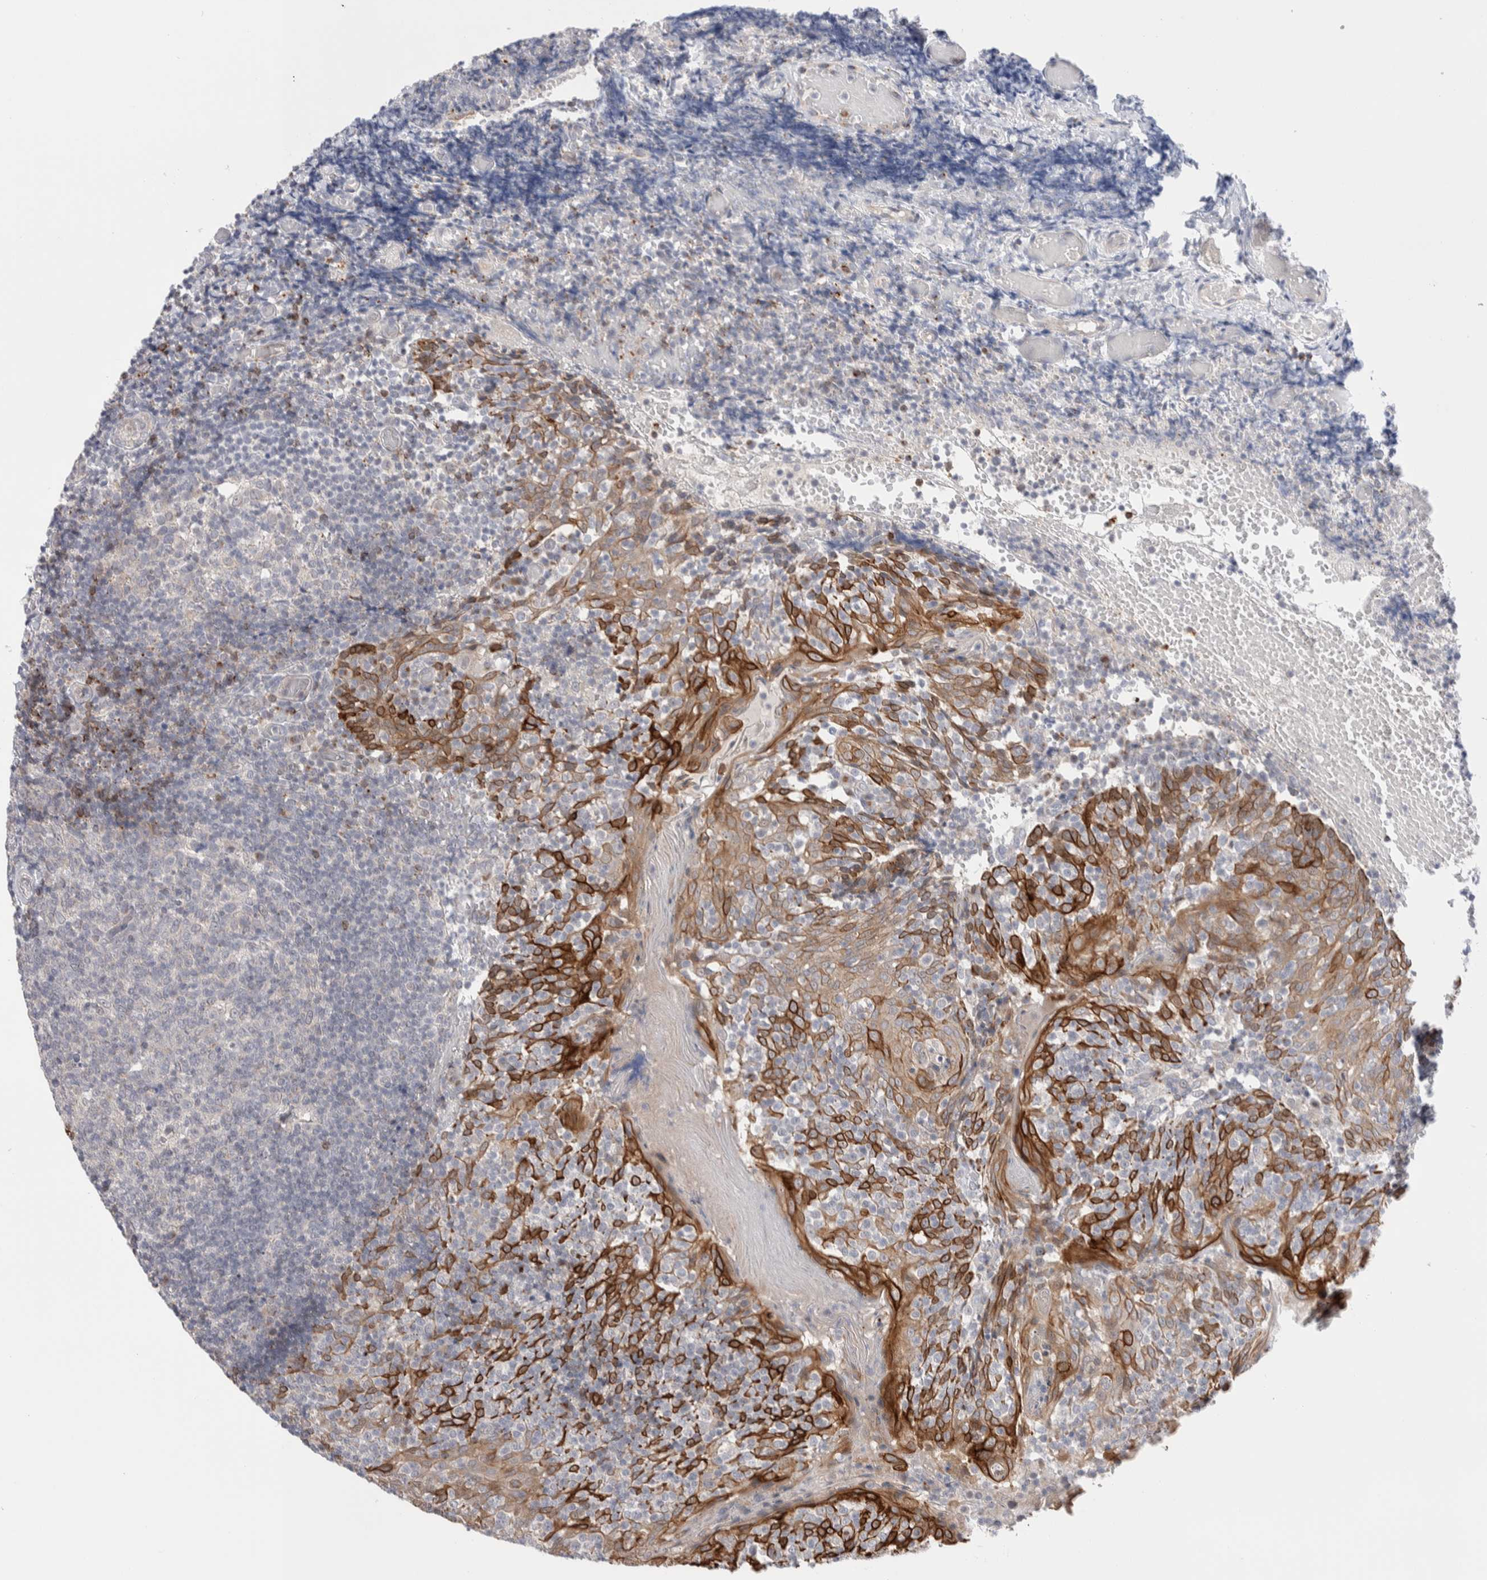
{"staining": {"intensity": "negative", "quantity": "none", "location": "none"}, "tissue": "tonsil", "cell_type": "Germinal center cells", "image_type": "normal", "snomed": [{"axis": "morphology", "description": "Normal tissue, NOS"}, {"axis": "topography", "description": "Tonsil"}], "caption": "Germinal center cells are negative for protein expression in unremarkable human tonsil. (DAB (3,3'-diaminobenzidine) immunohistochemistry (IHC) with hematoxylin counter stain).", "gene": "C1orf112", "patient": {"sex": "female", "age": 19}}